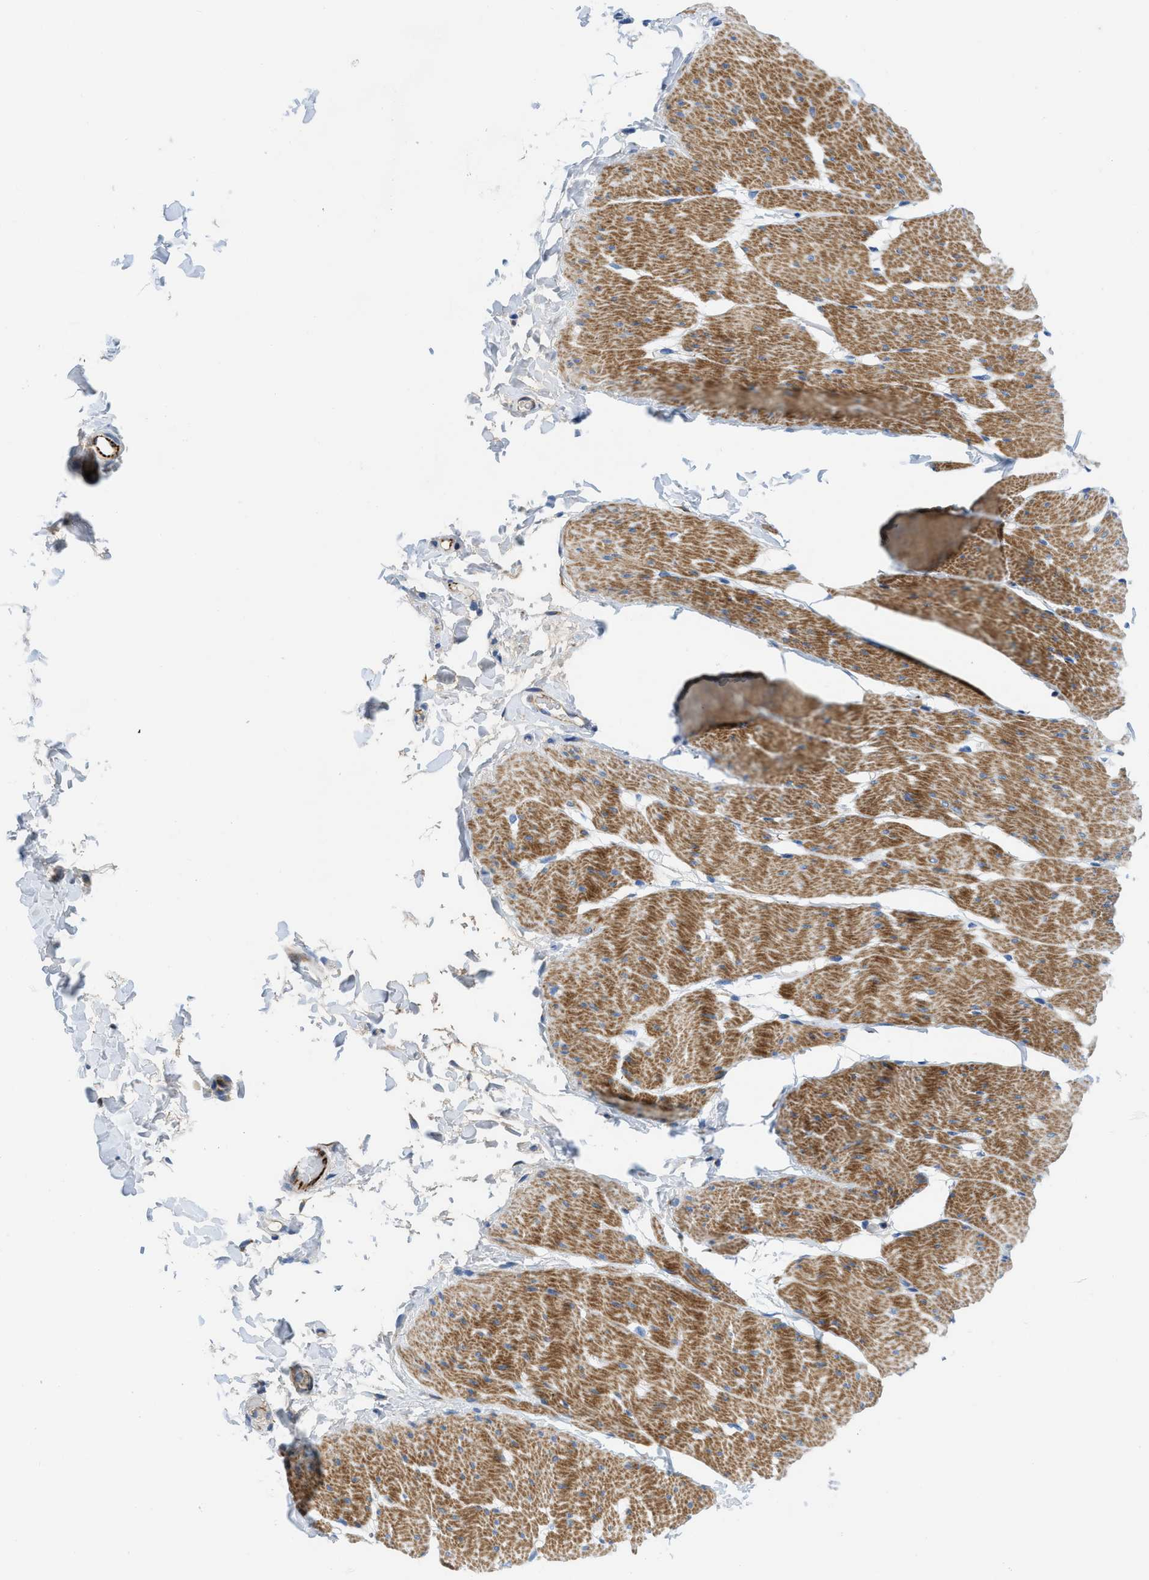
{"staining": {"intensity": "moderate", "quantity": ">75%", "location": "cytoplasmic/membranous"}, "tissue": "smooth muscle", "cell_type": "Smooth muscle cells", "image_type": "normal", "snomed": [{"axis": "morphology", "description": "Normal tissue, NOS"}, {"axis": "topography", "description": "Smooth muscle"}, {"axis": "topography", "description": "Colon"}], "caption": "DAB (3,3'-diaminobenzidine) immunohistochemical staining of unremarkable human smooth muscle demonstrates moderate cytoplasmic/membranous protein expression in about >75% of smooth muscle cells. The protein is stained brown, and the nuclei are stained in blue (DAB IHC with brightfield microscopy, high magnification).", "gene": "XCR1", "patient": {"sex": "male", "age": 67}}